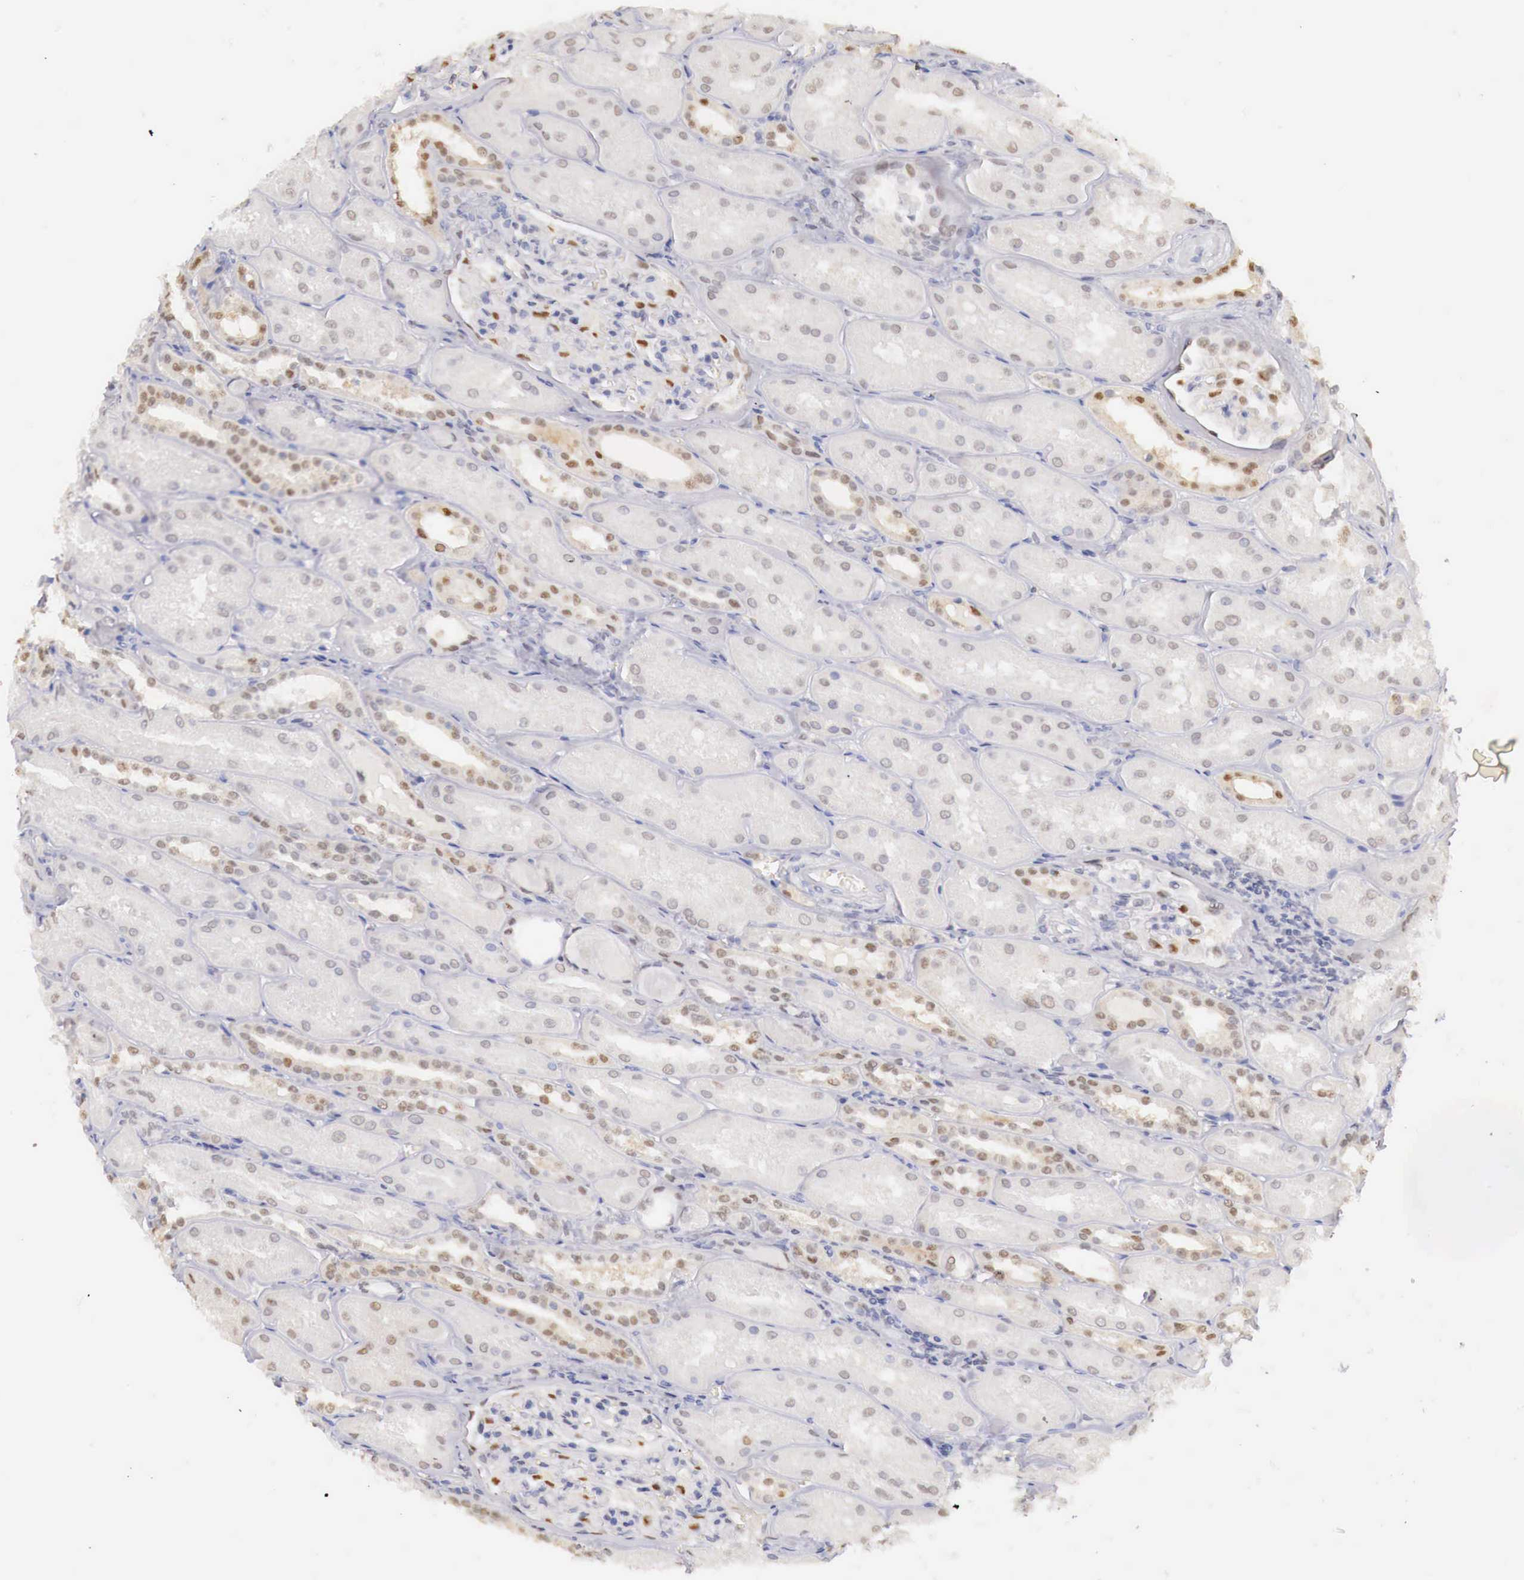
{"staining": {"intensity": "moderate", "quantity": "<25%", "location": "nuclear"}, "tissue": "kidney", "cell_type": "Cells in glomeruli", "image_type": "normal", "snomed": [{"axis": "morphology", "description": "Normal tissue, NOS"}, {"axis": "topography", "description": "Kidney"}], "caption": "Immunohistochemical staining of unremarkable human kidney exhibits low levels of moderate nuclear staining in approximately <25% of cells in glomeruli.", "gene": "UBA1", "patient": {"sex": "male", "age": 61}}